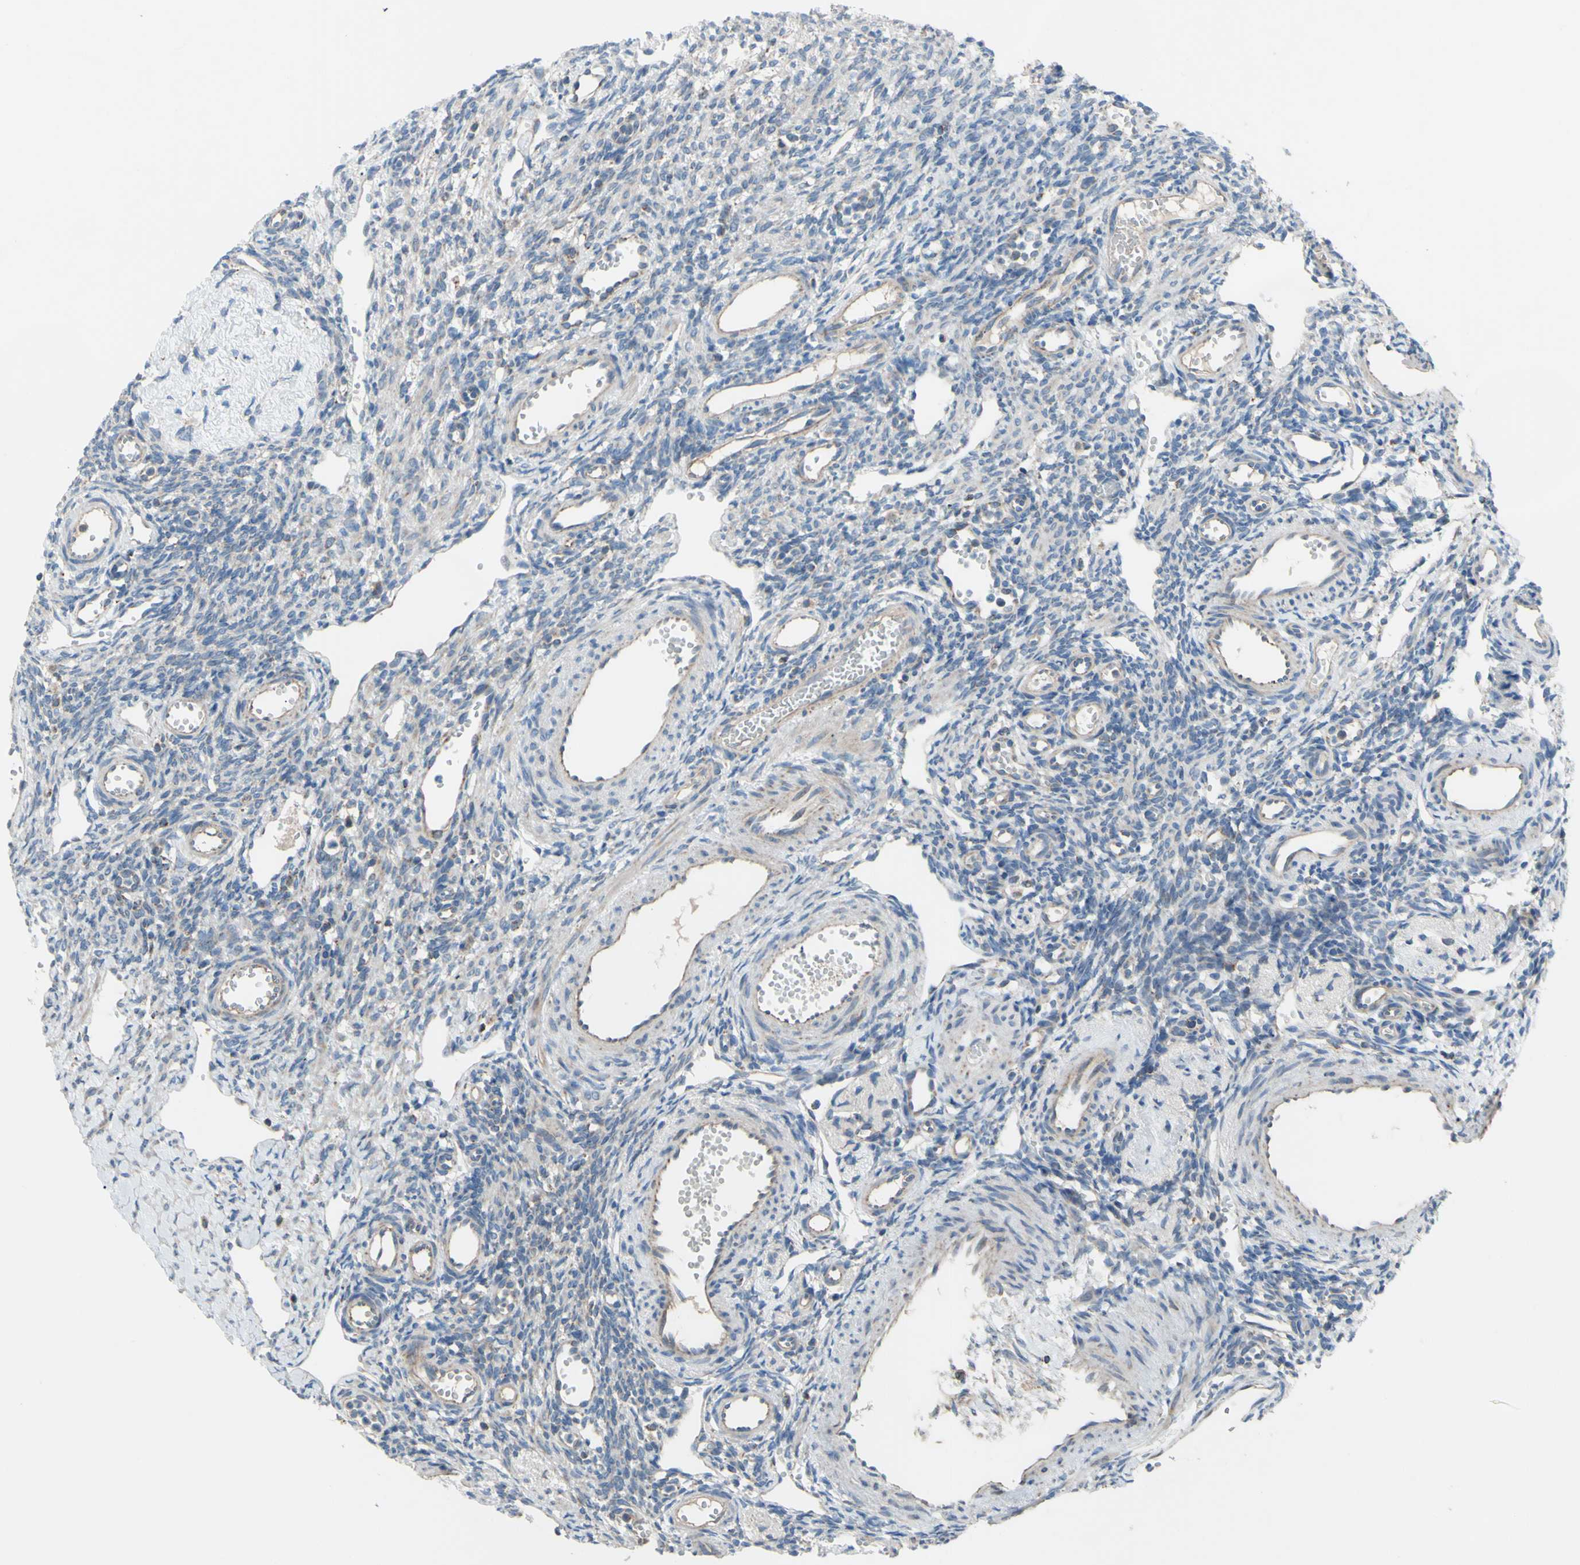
{"staining": {"intensity": "weak", "quantity": ">75%", "location": "cytoplasmic/membranous"}, "tissue": "ovary", "cell_type": "Follicle cells", "image_type": "normal", "snomed": [{"axis": "morphology", "description": "Normal tissue, NOS"}, {"axis": "topography", "description": "Ovary"}], "caption": "Unremarkable ovary was stained to show a protein in brown. There is low levels of weak cytoplasmic/membranous staining in about >75% of follicle cells. The staining is performed using DAB (3,3'-diaminobenzidine) brown chromogen to label protein expression. The nuclei are counter-stained blue using hematoxylin.", "gene": "GLT8D1", "patient": {"sex": "female", "age": 33}}